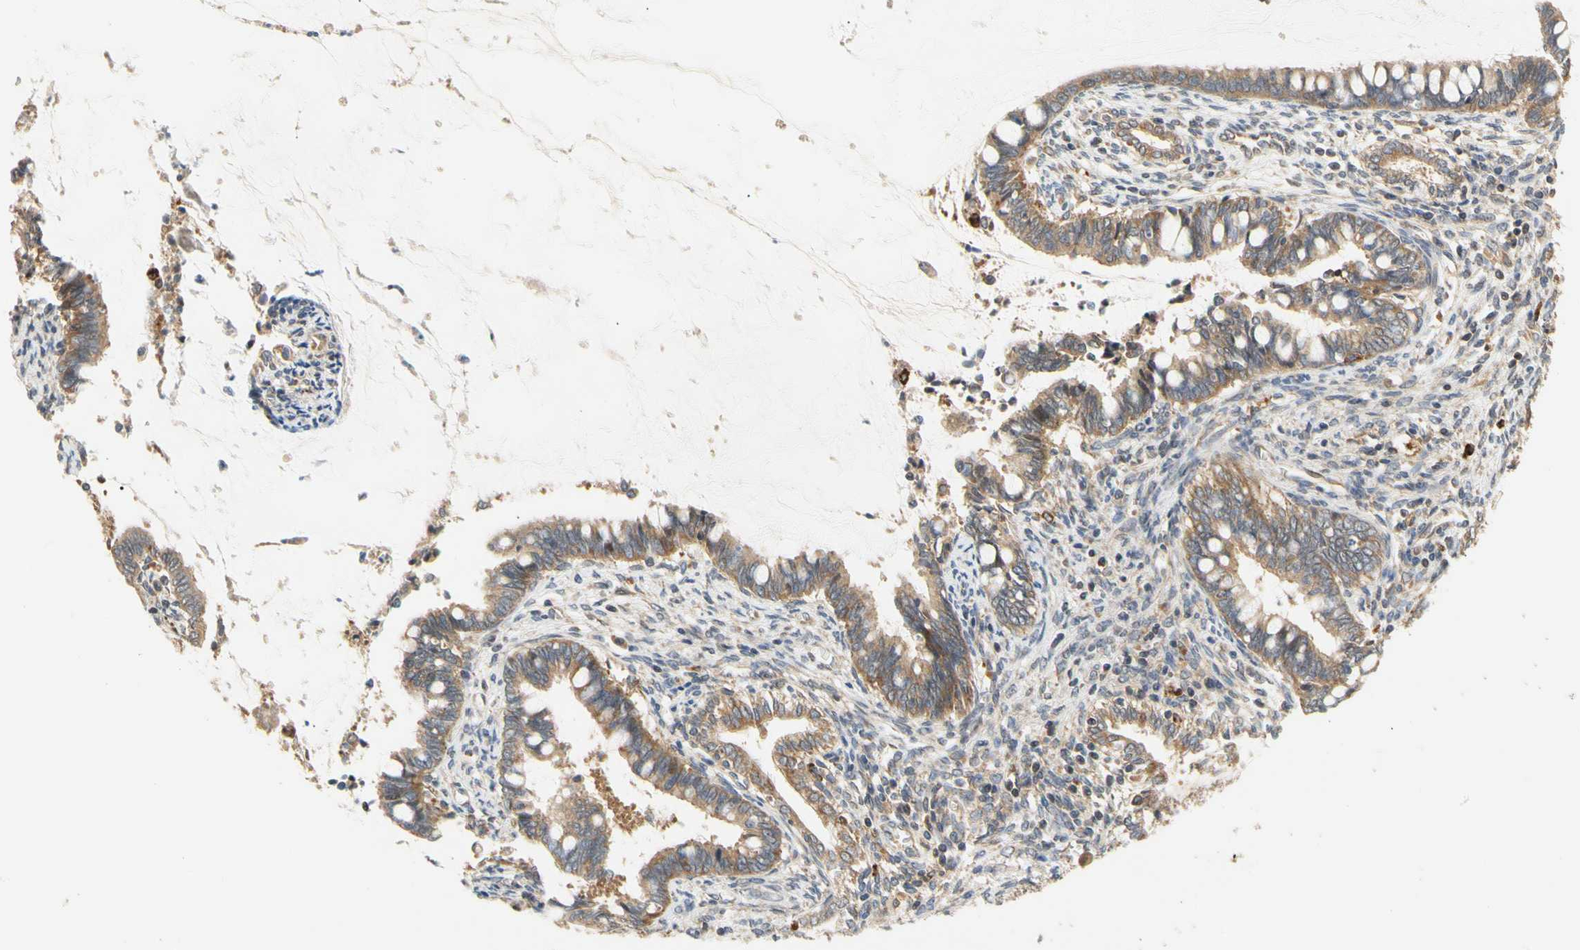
{"staining": {"intensity": "moderate", "quantity": ">75%", "location": "cytoplasmic/membranous"}, "tissue": "cervical cancer", "cell_type": "Tumor cells", "image_type": "cancer", "snomed": [{"axis": "morphology", "description": "Adenocarcinoma, NOS"}, {"axis": "topography", "description": "Cervix"}], "caption": "An immunohistochemistry (IHC) photomicrograph of tumor tissue is shown. Protein staining in brown highlights moderate cytoplasmic/membranous positivity in cervical cancer within tumor cells.", "gene": "ANKHD1", "patient": {"sex": "female", "age": 44}}